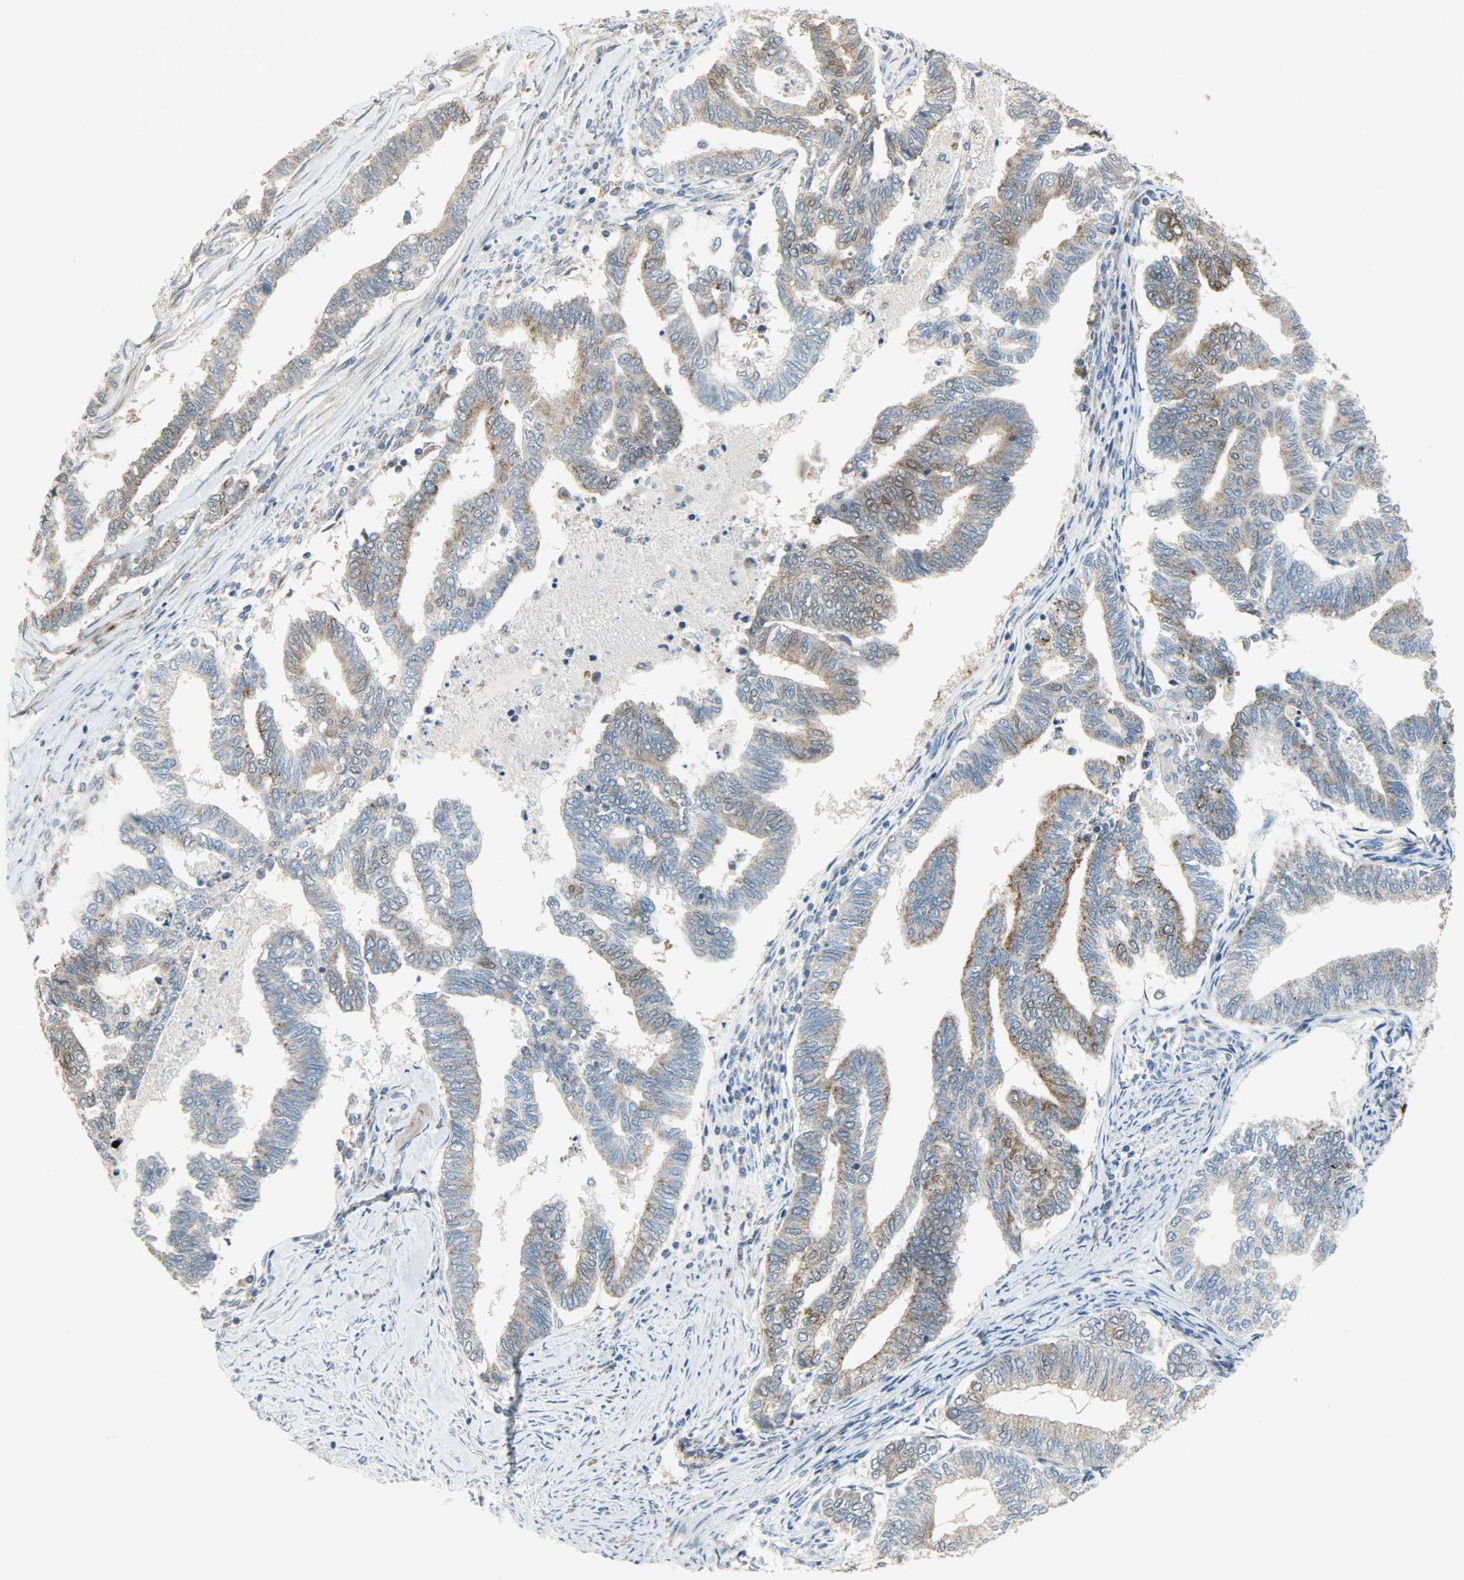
{"staining": {"intensity": "moderate", "quantity": "25%-75%", "location": "cytoplasmic/membranous"}, "tissue": "endometrial cancer", "cell_type": "Tumor cells", "image_type": "cancer", "snomed": [{"axis": "morphology", "description": "Adenocarcinoma, NOS"}, {"axis": "topography", "description": "Endometrium"}], "caption": "Human adenocarcinoma (endometrial) stained with a protein marker reveals moderate staining in tumor cells.", "gene": "PPP1R1B", "patient": {"sex": "female", "age": 79}}